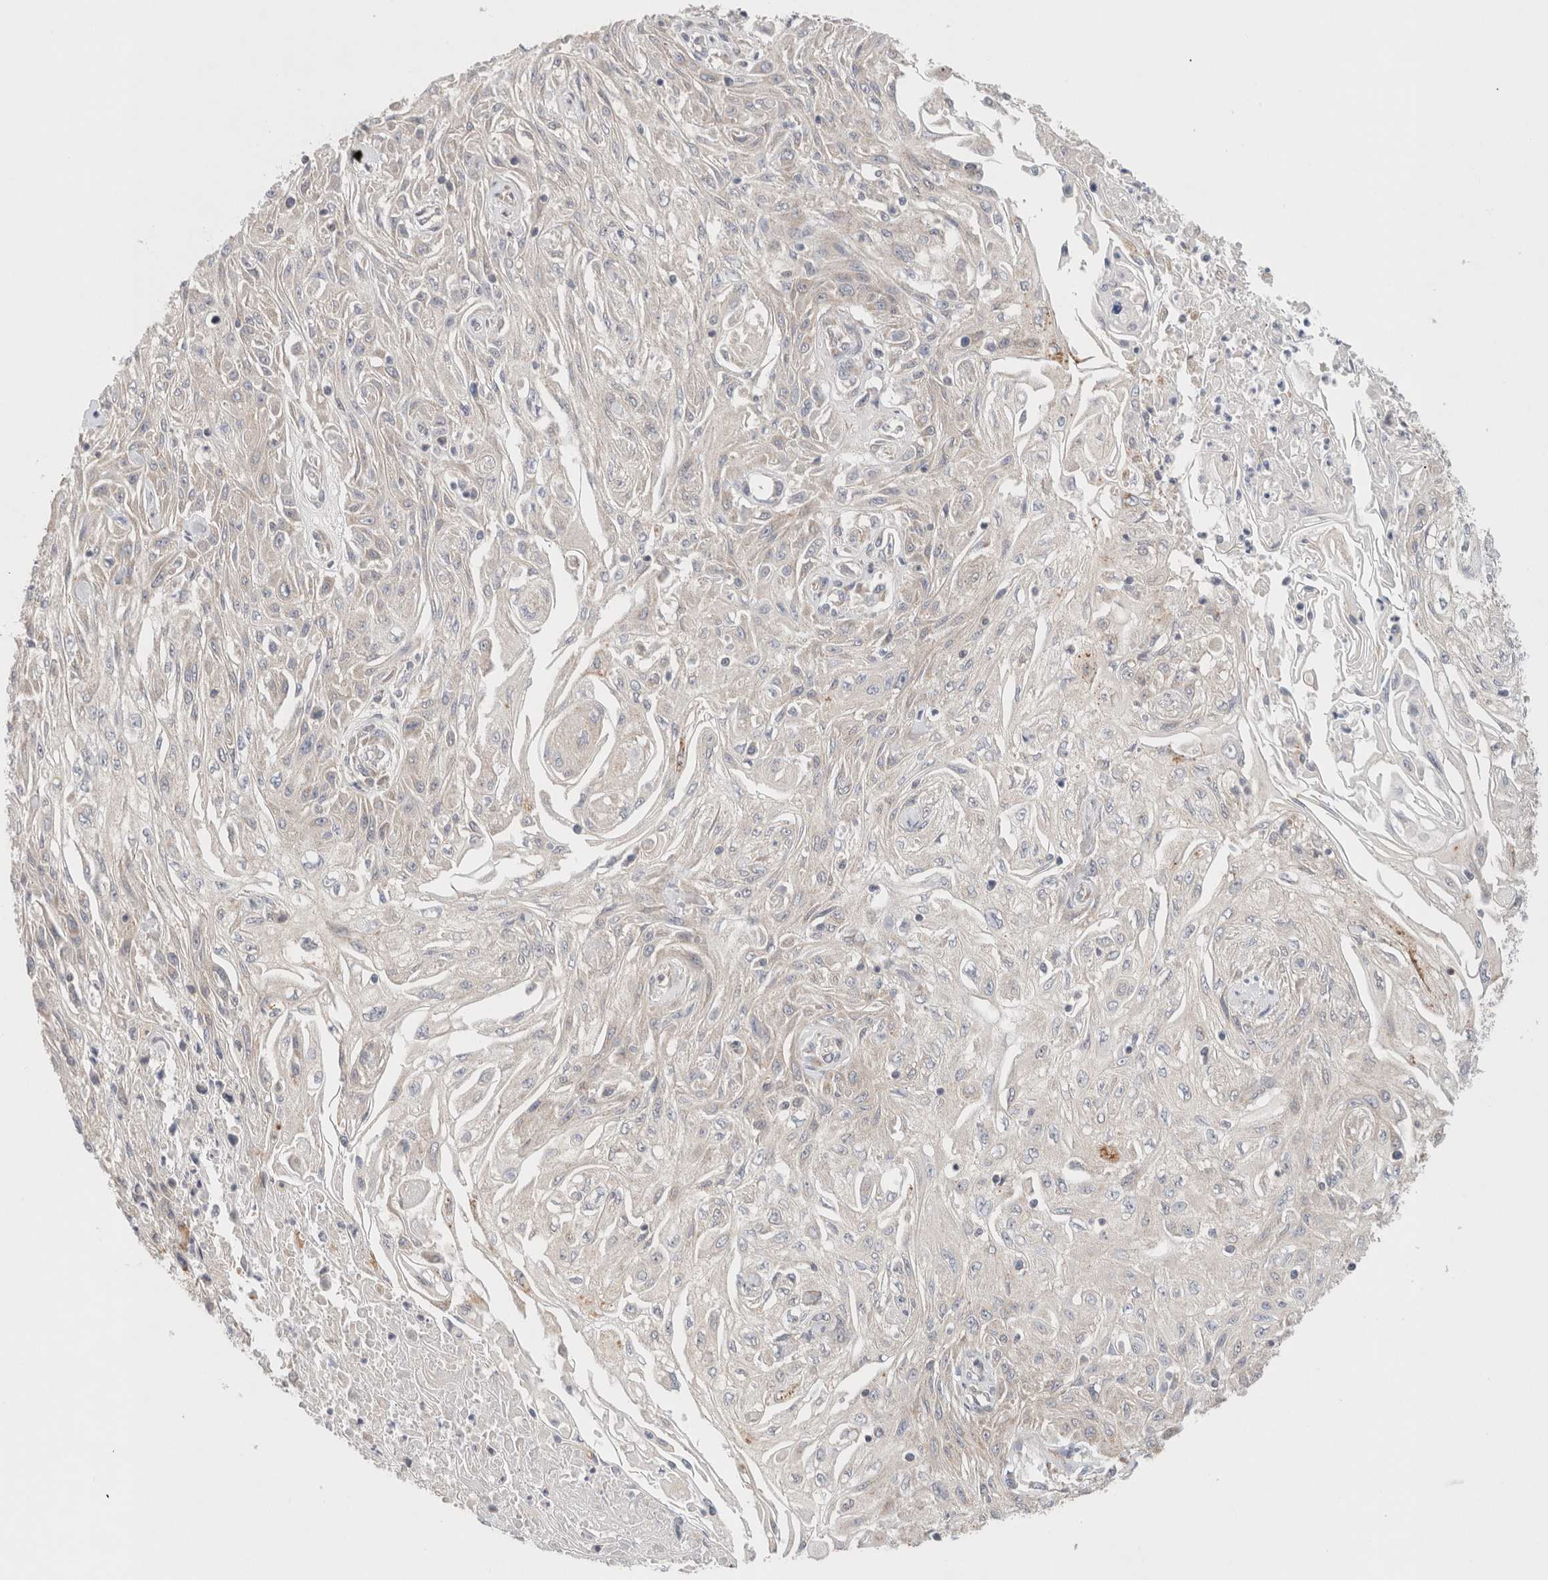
{"staining": {"intensity": "negative", "quantity": "none", "location": "none"}, "tissue": "skin cancer", "cell_type": "Tumor cells", "image_type": "cancer", "snomed": [{"axis": "morphology", "description": "Squamous cell carcinoma, NOS"}, {"axis": "morphology", "description": "Squamous cell carcinoma, metastatic, NOS"}, {"axis": "topography", "description": "Skin"}, {"axis": "topography", "description": "Lymph node"}], "caption": "This is an IHC image of human skin metastatic squamous cell carcinoma. There is no expression in tumor cells.", "gene": "ERI3", "patient": {"sex": "male", "age": 75}}